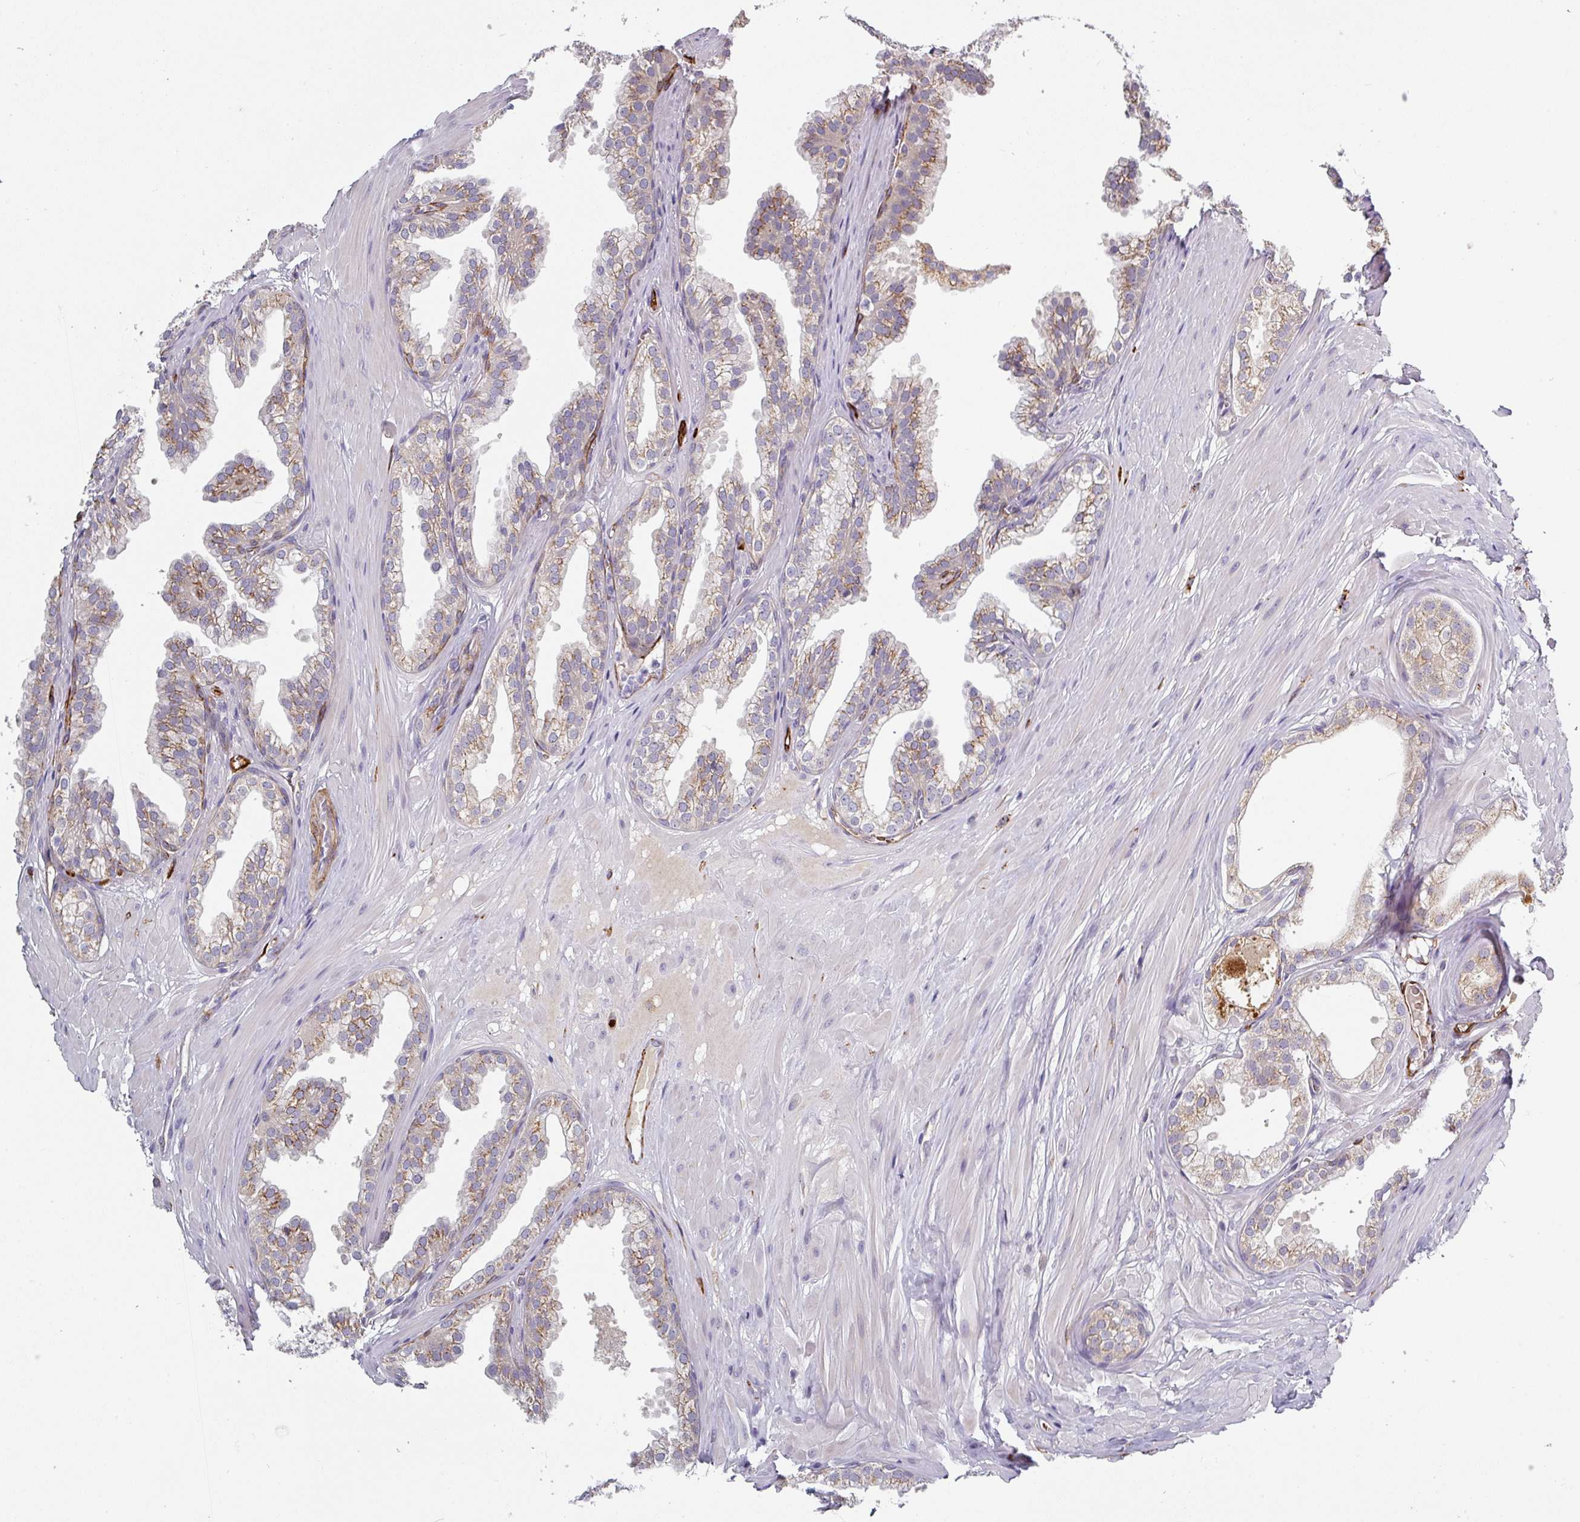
{"staining": {"intensity": "moderate", "quantity": "25%-75%", "location": "cytoplasmic/membranous"}, "tissue": "prostate", "cell_type": "Glandular cells", "image_type": "normal", "snomed": [{"axis": "morphology", "description": "Normal tissue, NOS"}, {"axis": "topography", "description": "Prostate"}, {"axis": "topography", "description": "Peripheral nerve tissue"}], "caption": "Protein expression analysis of benign prostate reveals moderate cytoplasmic/membranous staining in approximately 25%-75% of glandular cells.", "gene": "PRODH2", "patient": {"sex": "male", "age": 55}}